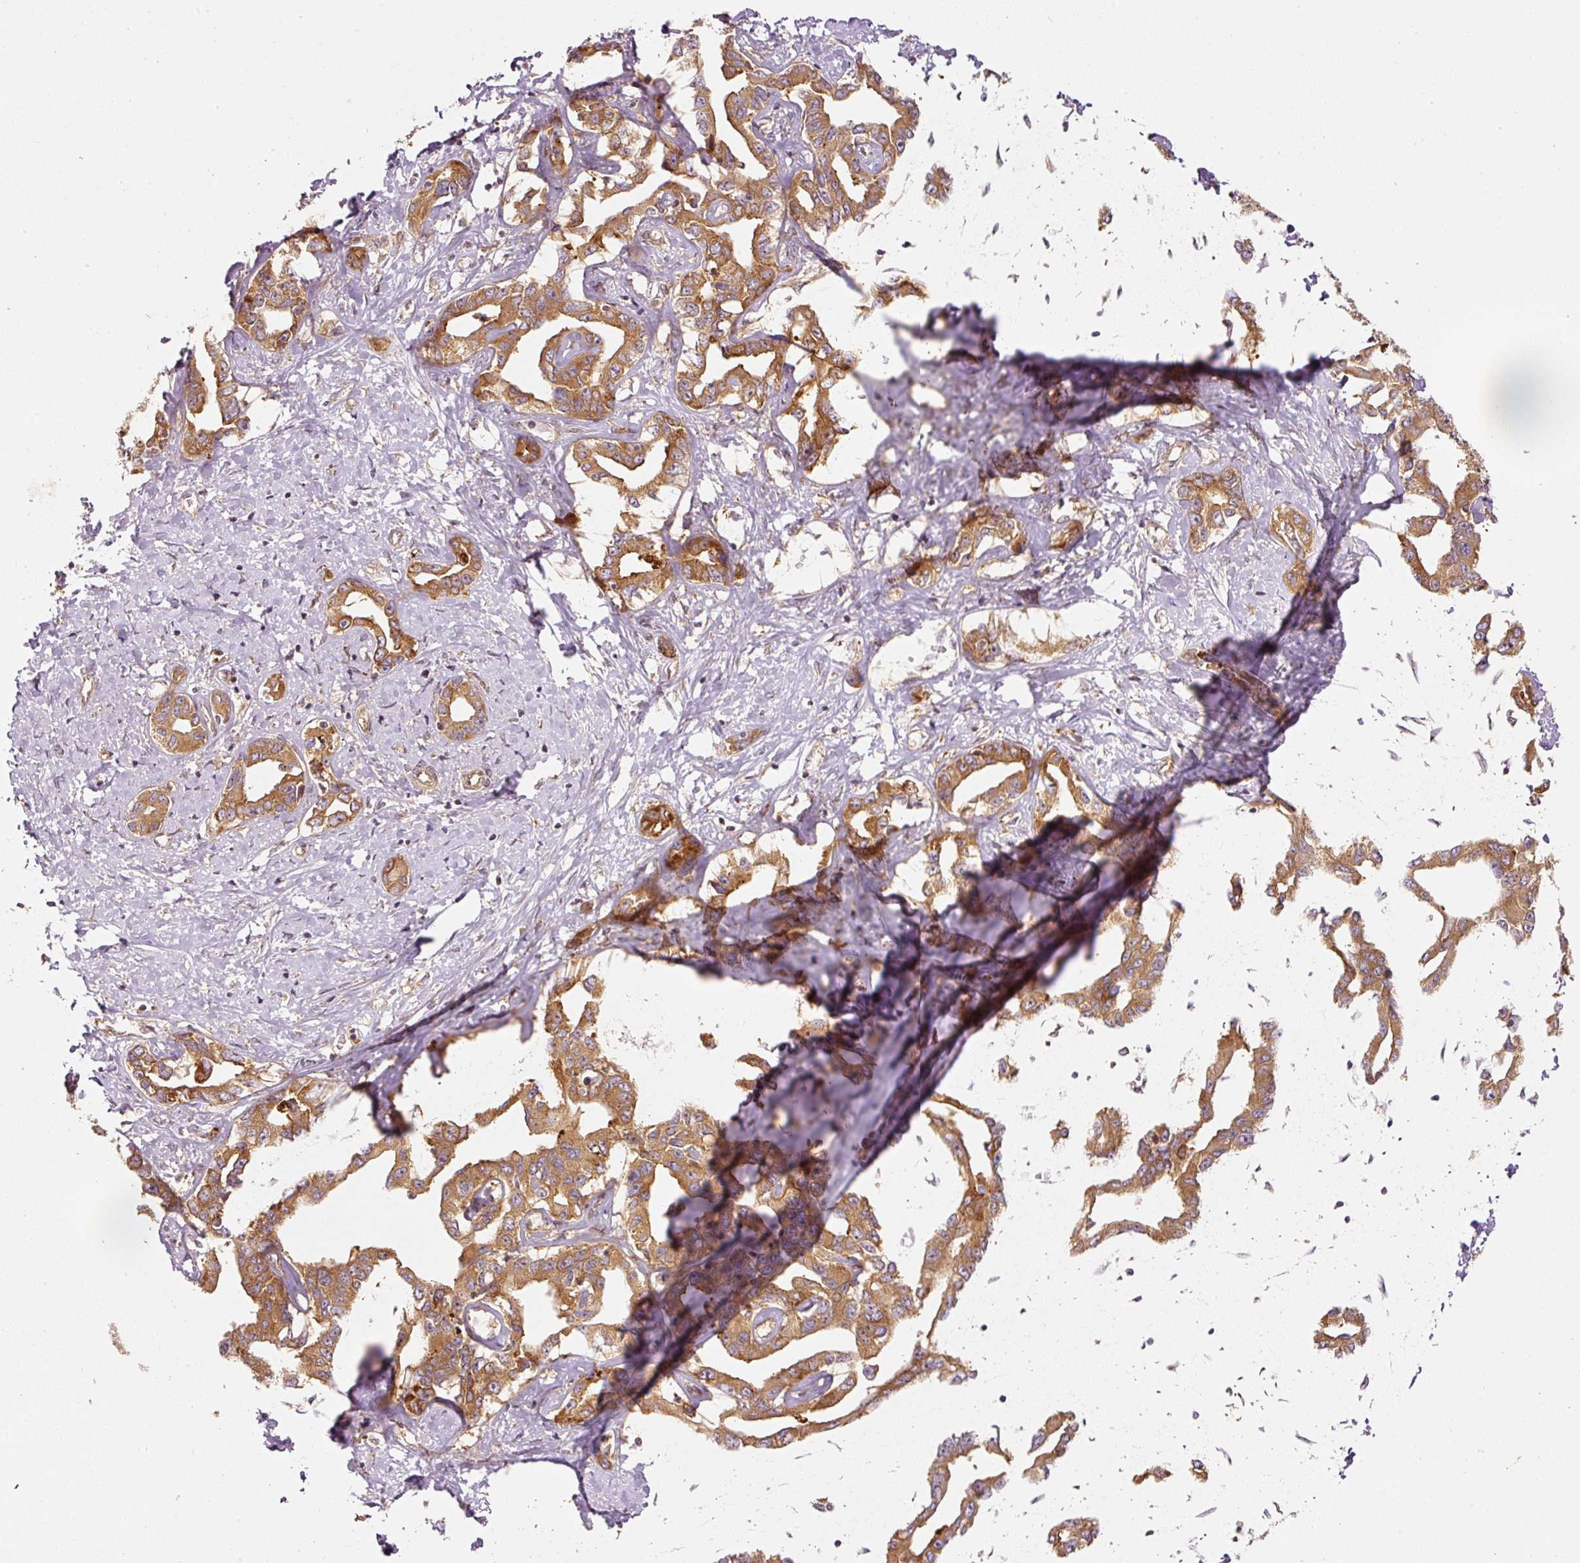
{"staining": {"intensity": "moderate", "quantity": ">75%", "location": "cytoplasmic/membranous"}, "tissue": "liver cancer", "cell_type": "Tumor cells", "image_type": "cancer", "snomed": [{"axis": "morphology", "description": "Cholangiocarcinoma"}, {"axis": "topography", "description": "Liver"}], "caption": "Liver cancer (cholangiocarcinoma) stained with a protein marker displays moderate staining in tumor cells.", "gene": "EIF3B", "patient": {"sex": "male", "age": 59}}